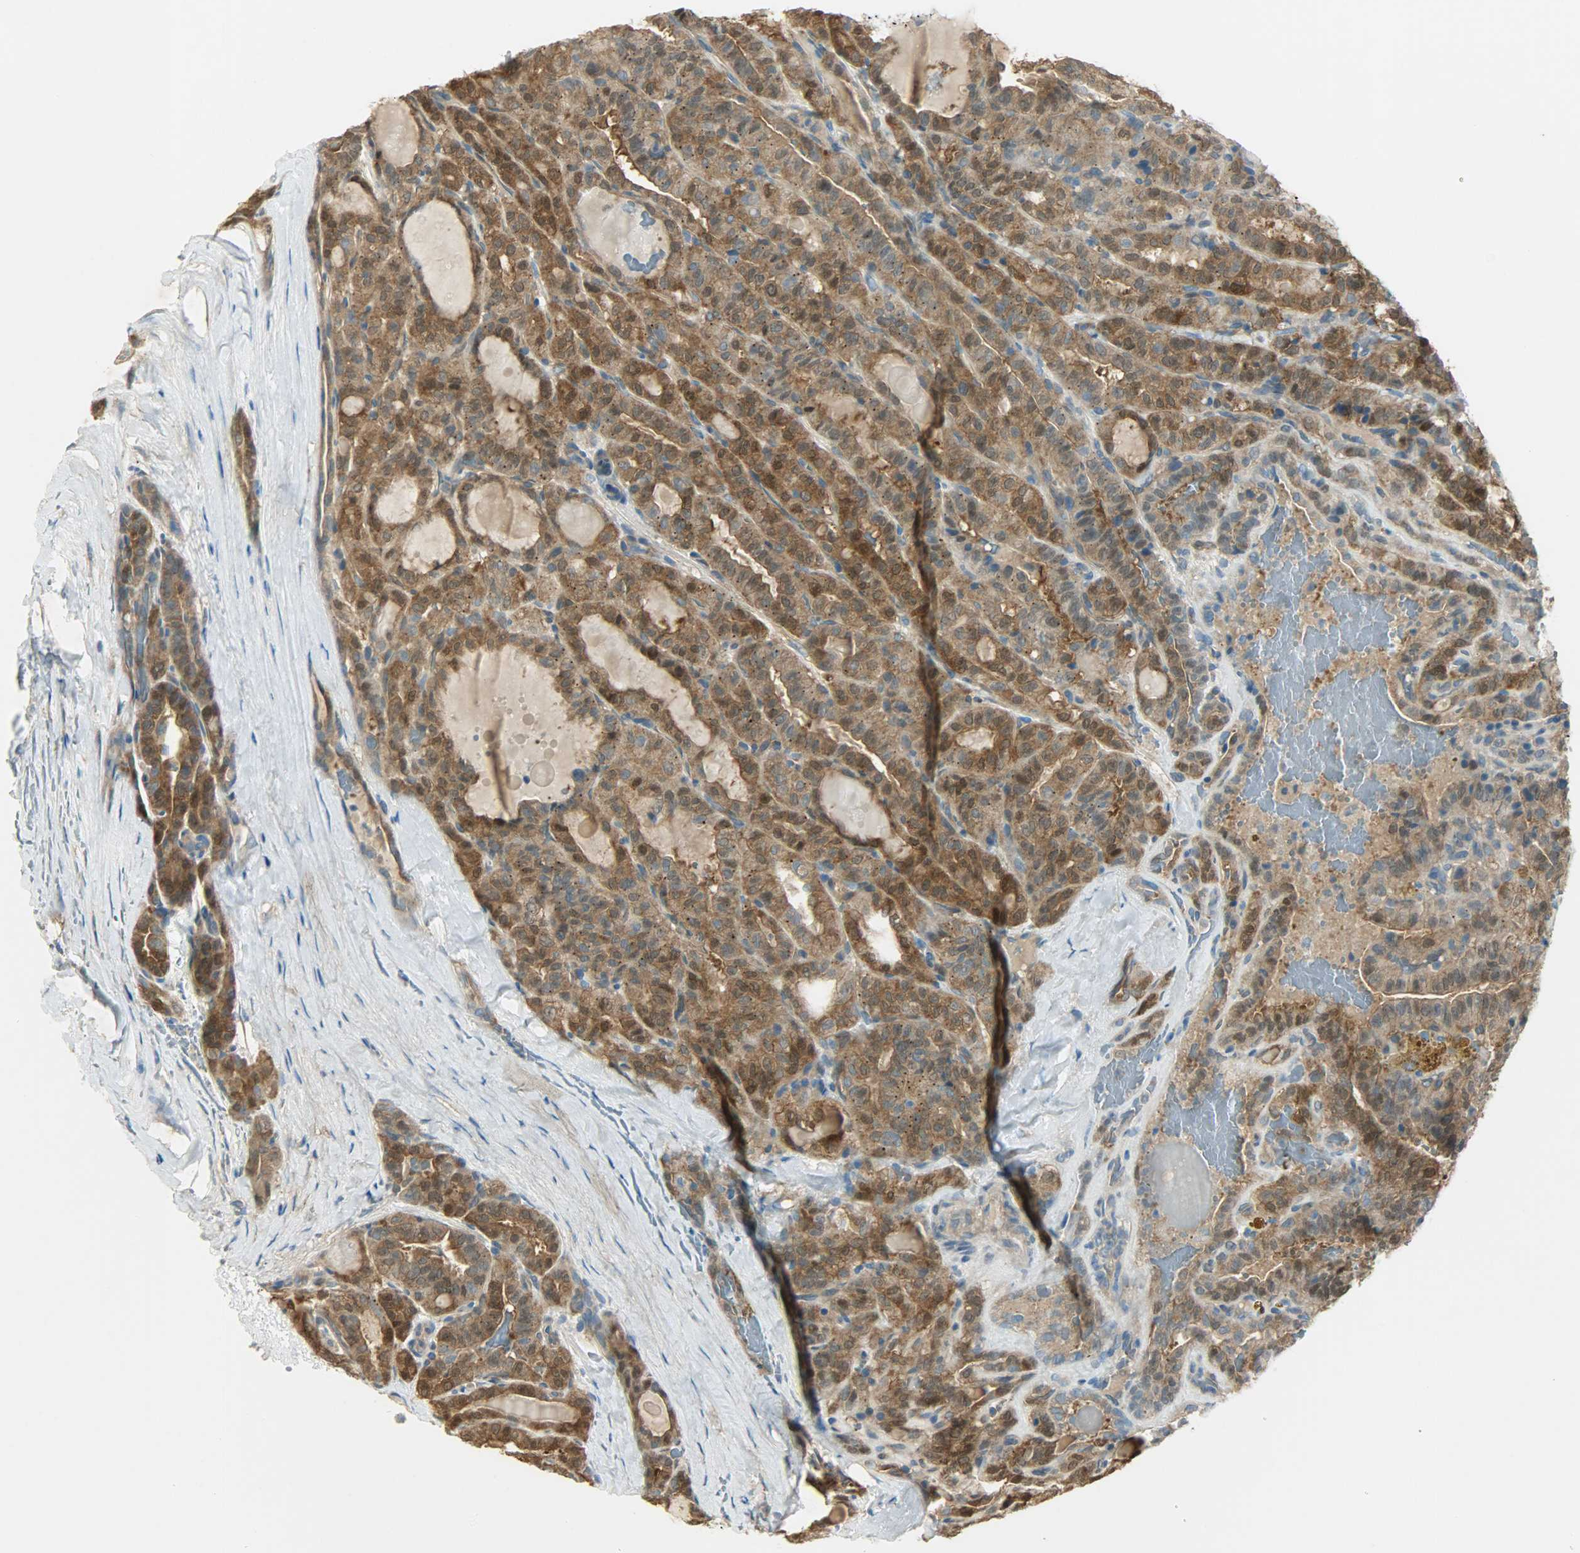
{"staining": {"intensity": "strong", "quantity": ">75%", "location": "cytoplasmic/membranous"}, "tissue": "thyroid cancer", "cell_type": "Tumor cells", "image_type": "cancer", "snomed": [{"axis": "morphology", "description": "Papillary adenocarcinoma, NOS"}, {"axis": "topography", "description": "Thyroid gland"}], "caption": "Human papillary adenocarcinoma (thyroid) stained for a protein (brown) shows strong cytoplasmic/membranous positive staining in about >75% of tumor cells.", "gene": "TSC22D2", "patient": {"sex": "male", "age": 77}}